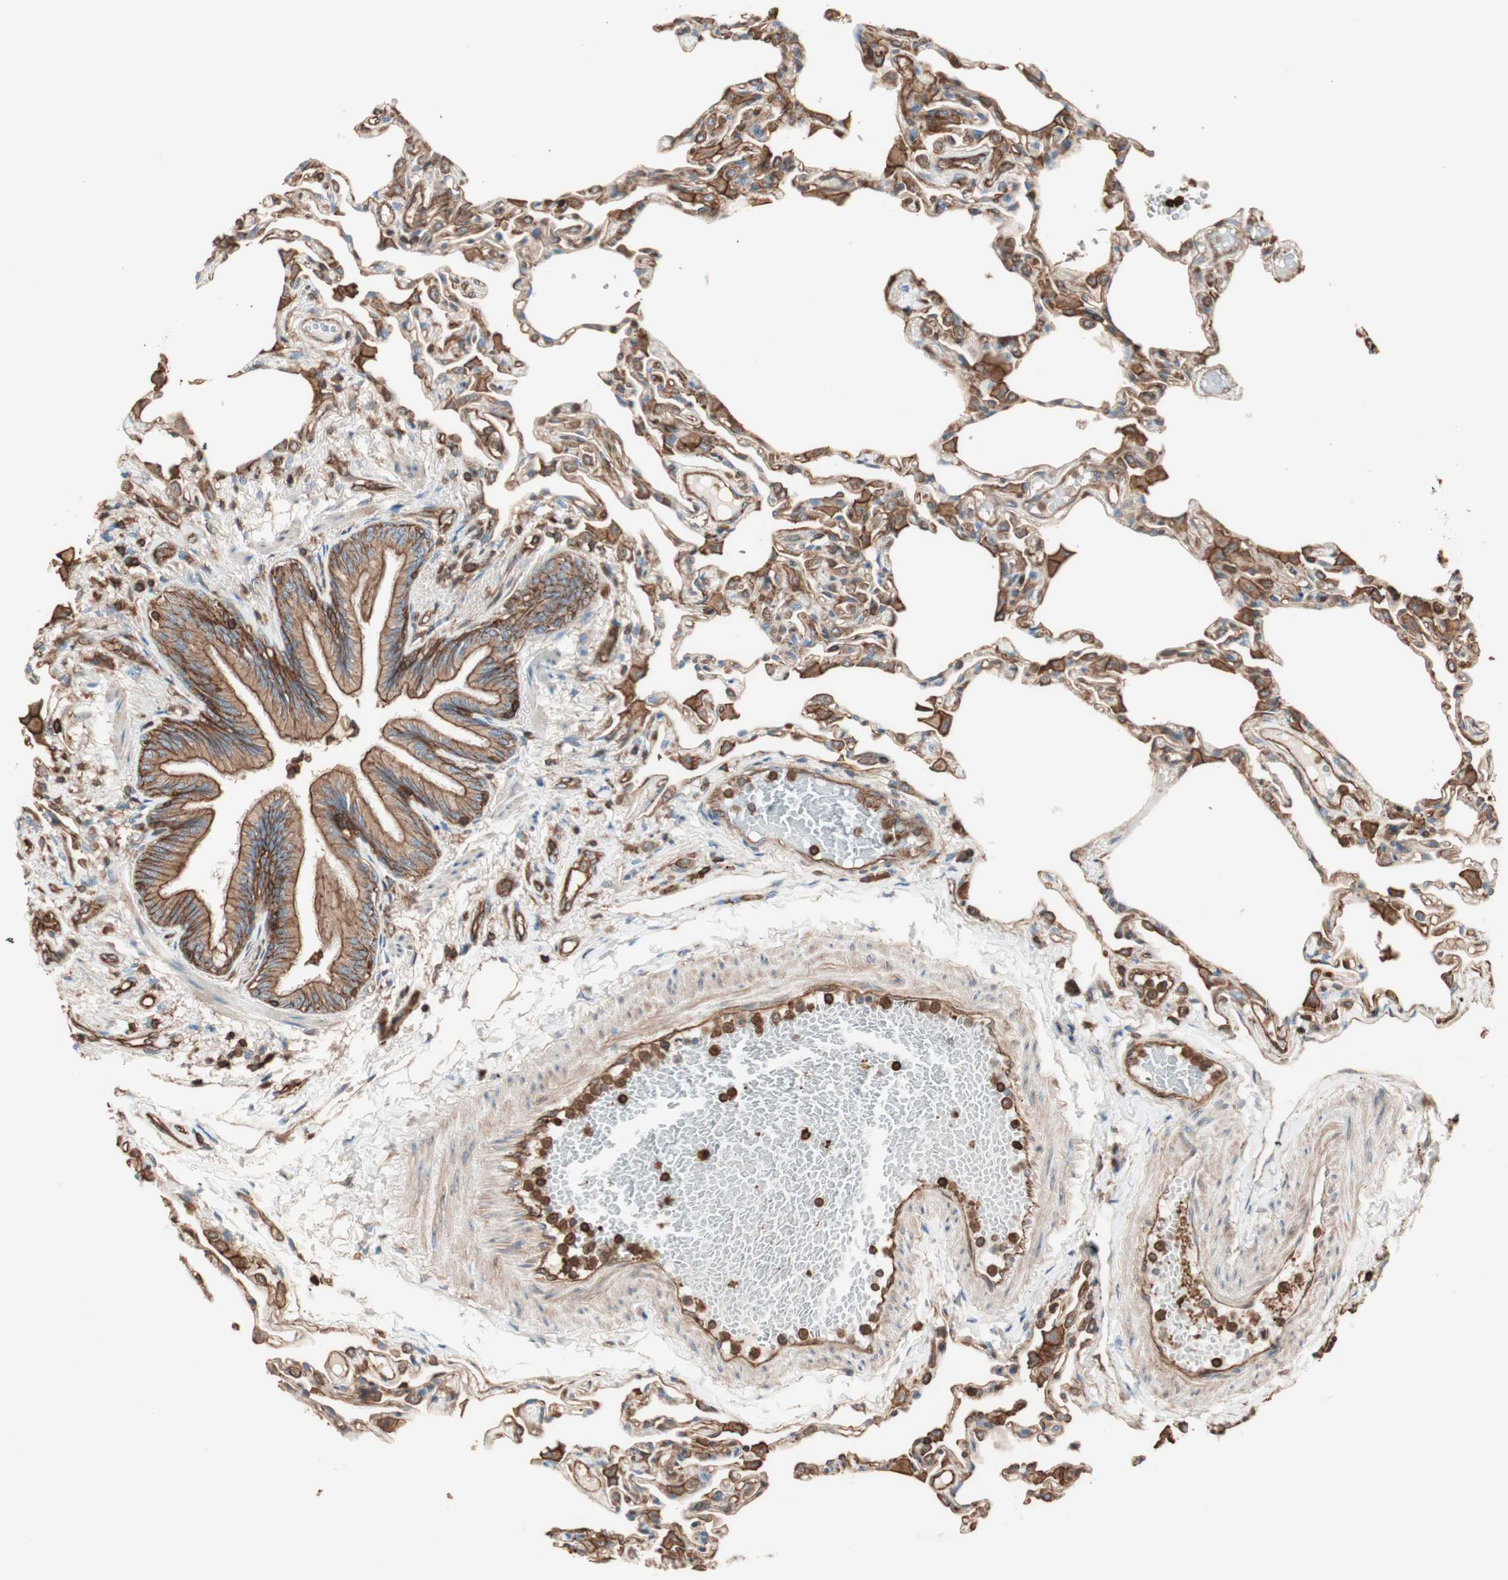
{"staining": {"intensity": "strong", "quantity": "25%-75%", "location": "cytoplasmic/membranous"}, "tissue": "lung", "cell_type": "Alveolar cells", "image_type": "normal", "snomed": [{"axis": "morphology", "description": "Normal tissue, NOS"}, {"axis": "topography", "description": "Lung"}], "caption": "Immunohistochemistry (IHC) image of normal human lung stained for a protein (brown), which shows high levels of strong cytoplasmic/membranous expression in approximately 25%-75% of alveolar cells.", "gene": "TCP11L1", "patient": {"sex": "female", "age": 49}}